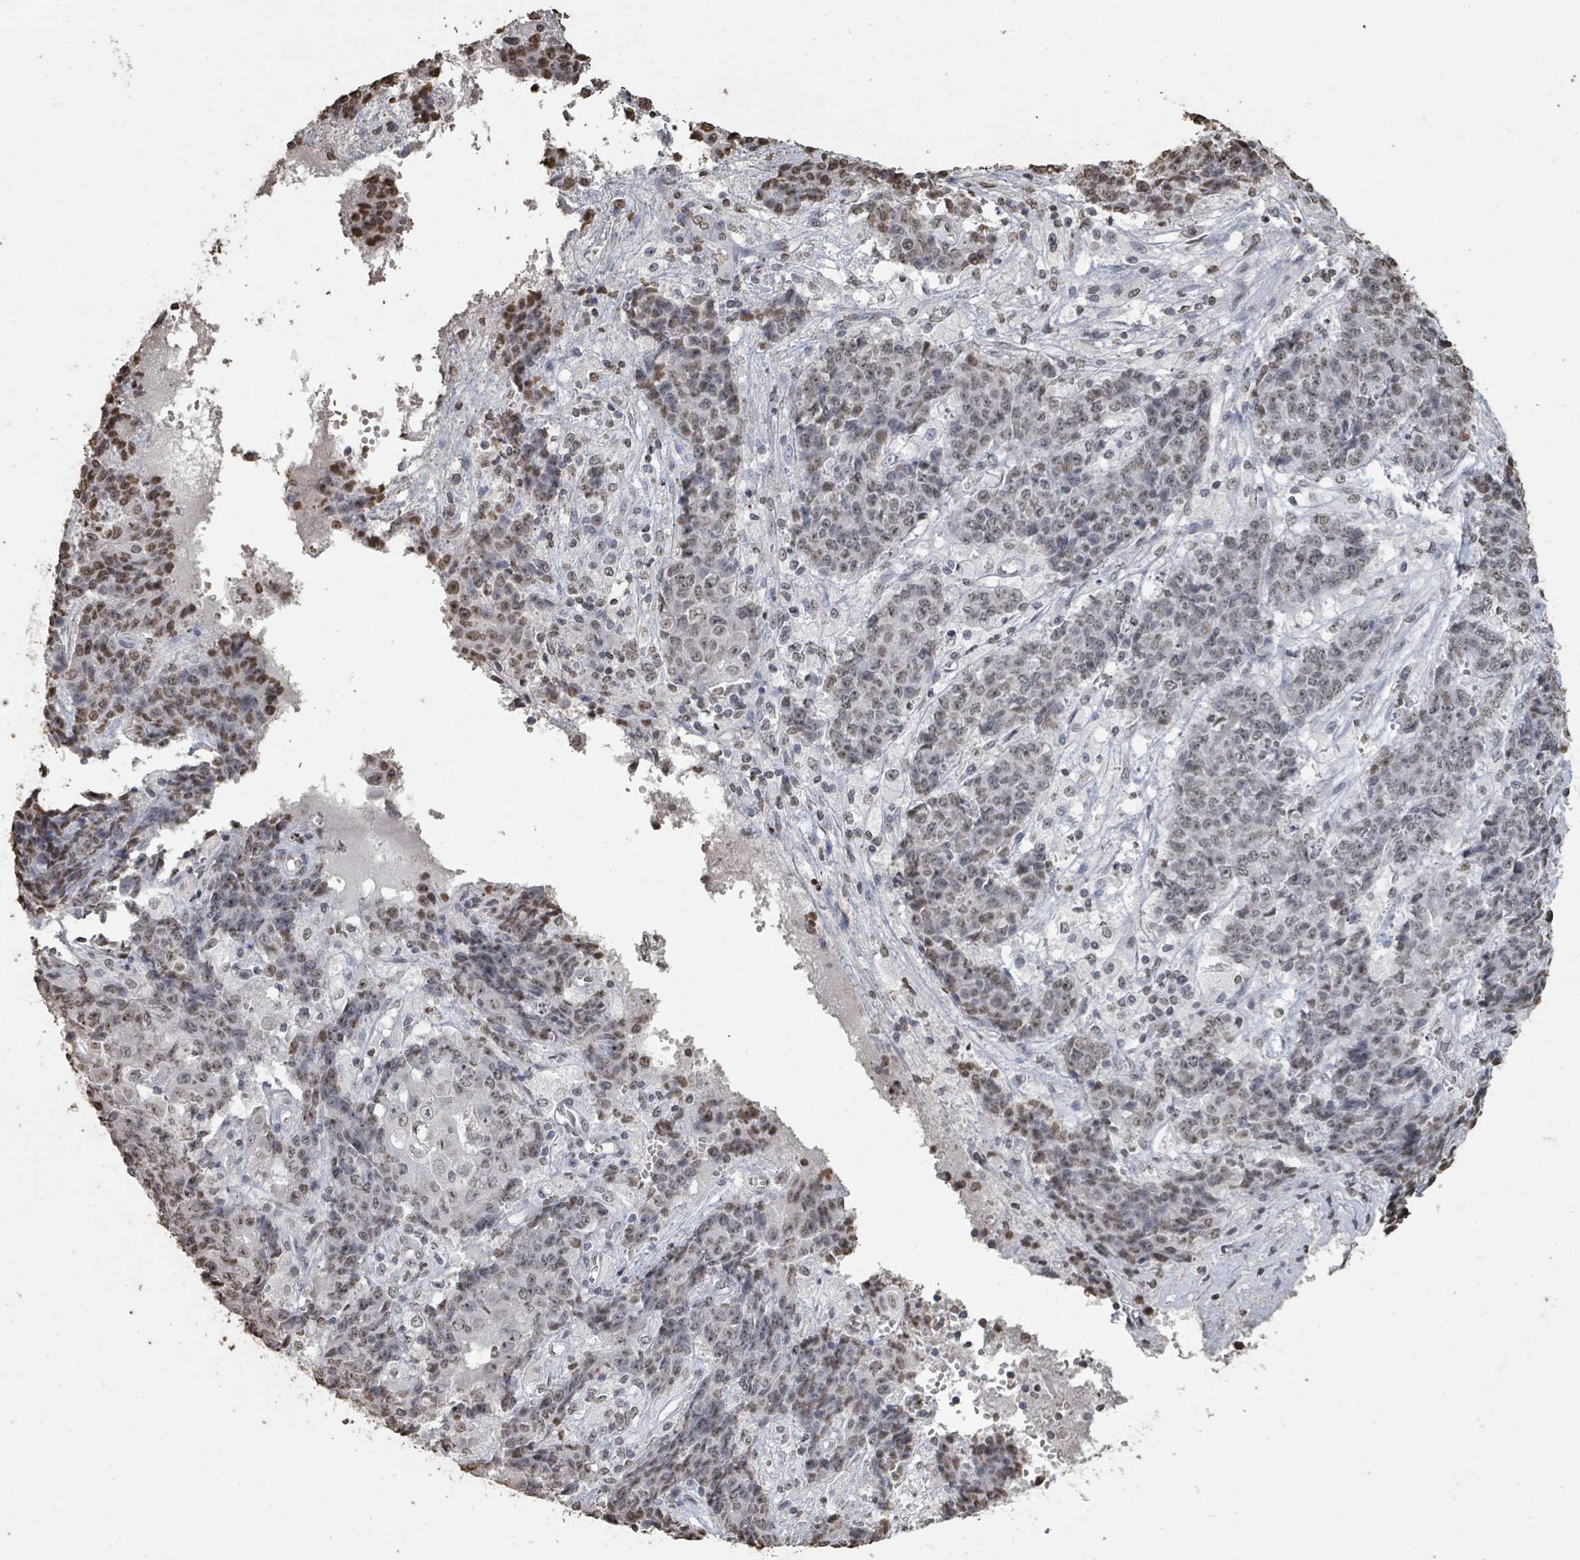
{"staining": {"intensity": "moderate", "quantity": "<25%", "location": "nuclear"}, "tissue": "ovarian cancer", "cell_type": "Tumor cells", "image_type": "cancer", "snomed": [{"axis": "morphology", "description": "Carcinoma, endometroid"}, {"axis": "topography", "description": "Ovary"}], "caption": "The immunohistochemical stain highlights moderate nuclear expression in tumor cells of ovarian cancer (endometroid carcinoma) tissue.", "gene": "MRPS12", "patient": {"sex": "female", "age": 42}}